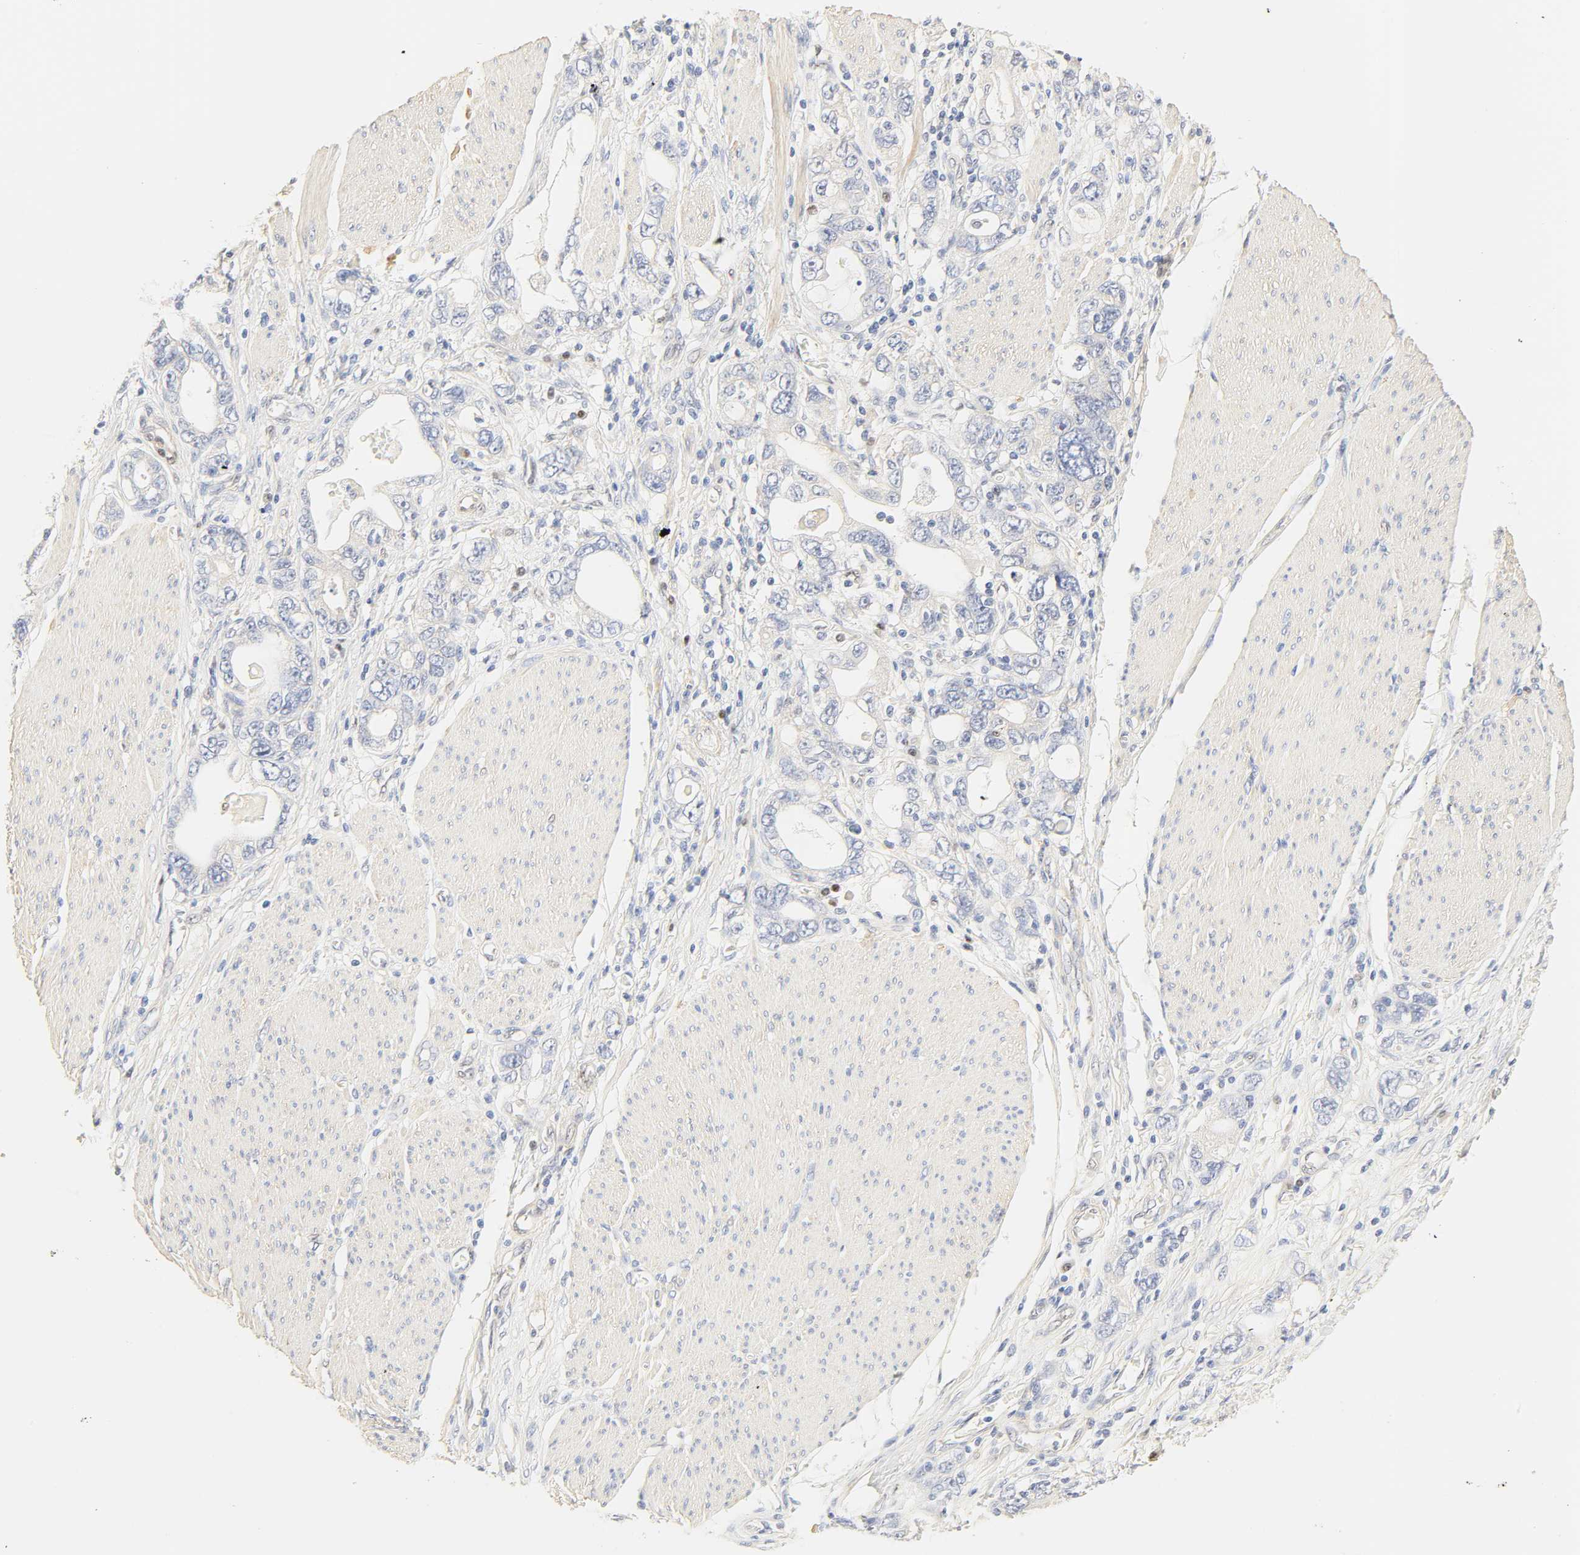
{"staining": {"intensity": "negative", "quantity": "none", "location": "none"}, "tissue": "stomach cancer", "cell_type": "Tumor cells", "image_type": "cancer", "snomed": [{"axis": "morphology", "description": "Adenocarcinoma, NOS"}, {"axis": "topography", "description": "Stomach, lower"}], "caption": "Immunohistochemical staining of human stomach cancer (adenocarcinoma) shows no significant expression in tumor cells.", "gene": "BORCS8-MEF2B", "patient": {"sex": "female", "age": 93}}